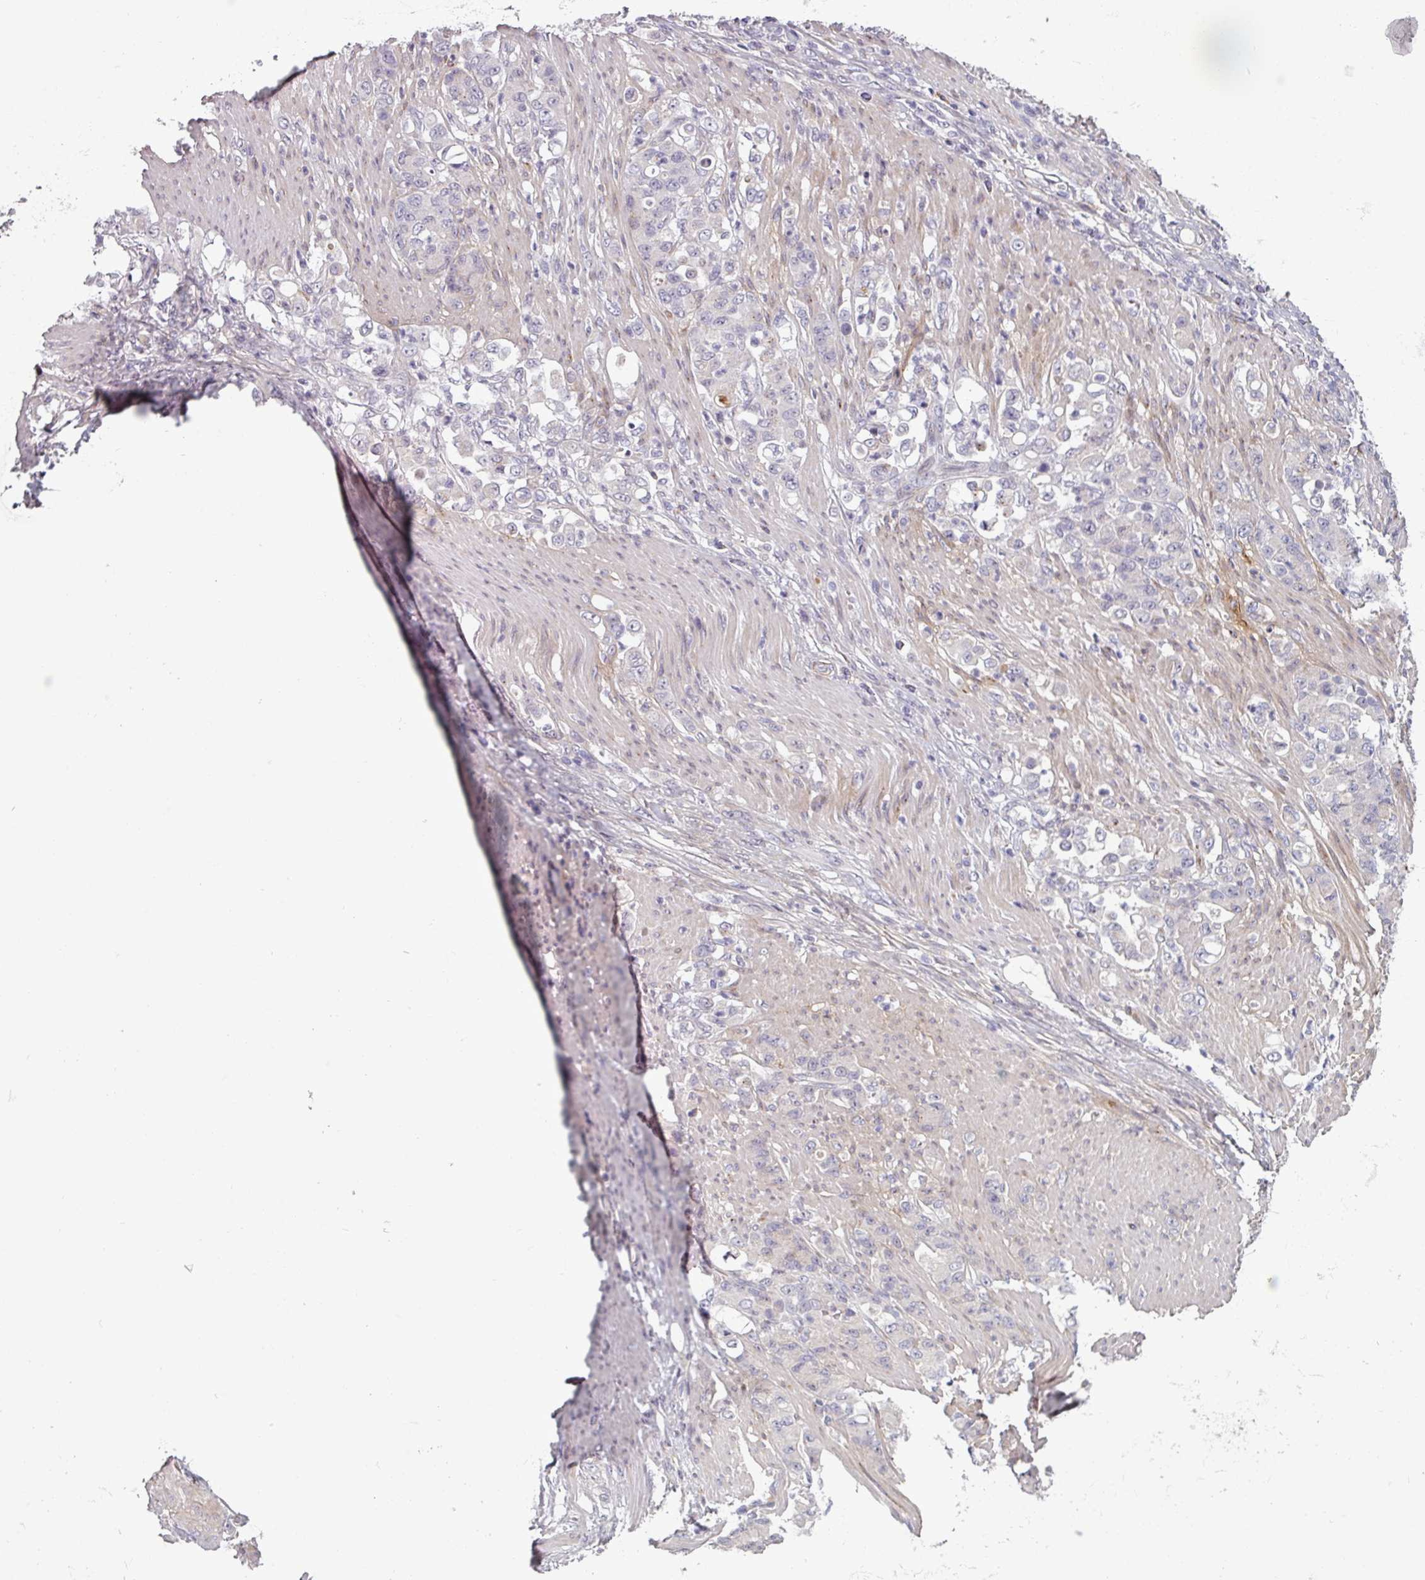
{"staining": {"intensity": "negative", "quantity": "none", "location": "none"}, "tissue": "stomach cancer", "cell_type": "Tumor cells", "image_type": "cancer", "snomed": [{"axis": "morphology", "description": "Normal tissue, NOS"}, {"axis": "morphology", "description": "Adenocarcinoma, NOS"}, {"axis": "topography", "description": "Stomach"}], "caption": "Immunohistochemistry photomicrograph of human stomach cancer (adenocarcinoma) stained for a protein (brown), which reveals no expression in tumor cells.", "gene": "CYB5RL", "patient": {"sex": "female", "age": 79}}